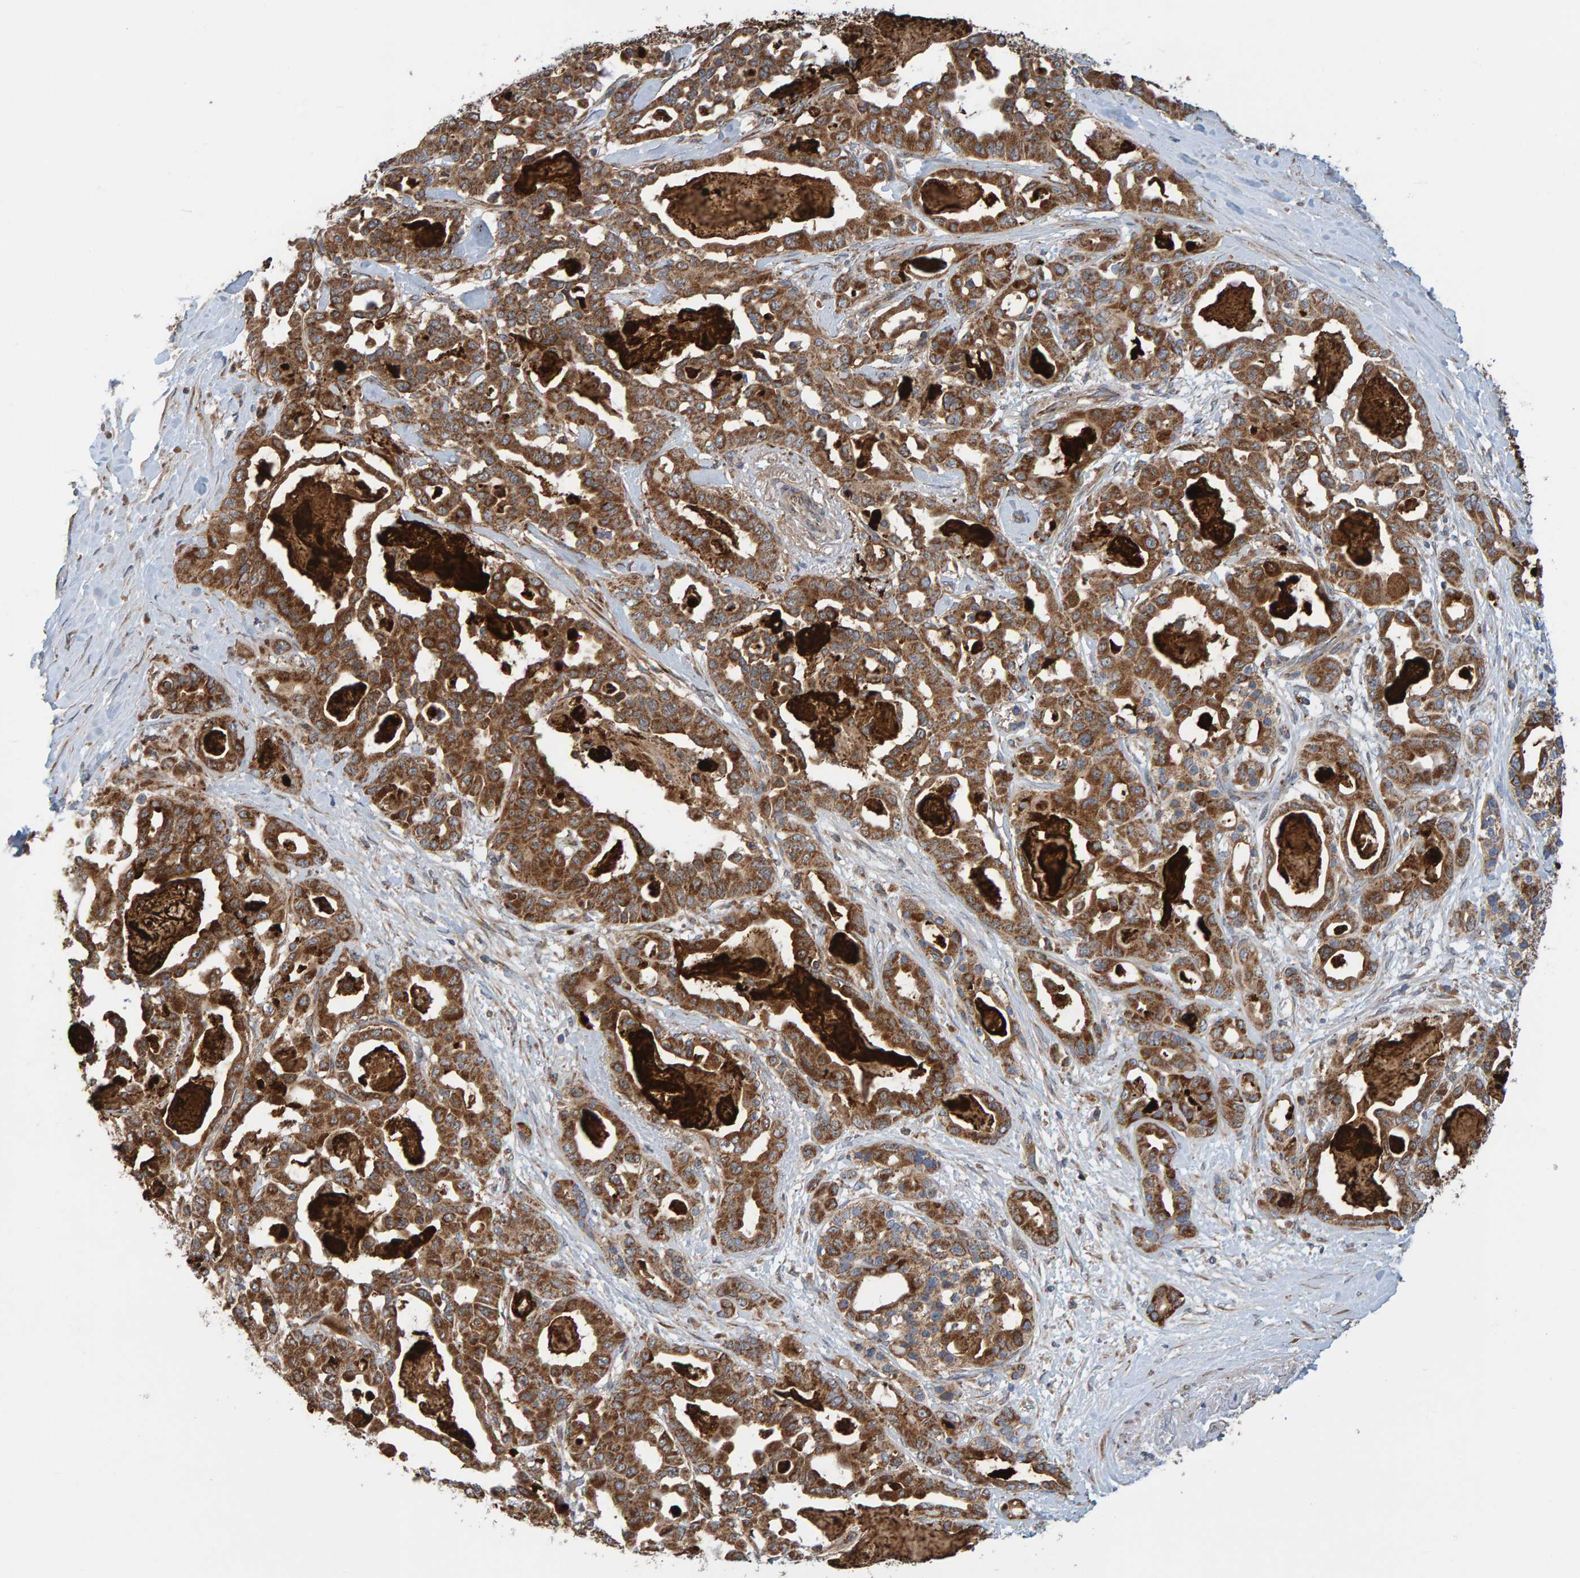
{"staining": {"intensity": "strong", "quantity": ">75%", "location": "cytoplasmic/membranous"}, "tissue": "pancreatic cancer", "cell_type": "Tumor cells", "image_type": "cancer", "snomed": [{"axis": "morphology", "description": "Adenocarcinoma, NOS"}, {"axis": "topography", "description": "Pancreas"}], "caption": "Adenocarcinoma (pancreatic) was stained to show a protein in brown. There is high levels of strong cytoplasmic/membranous positivity in about >75% of tumor cells. The staining was performed using DAB to visualize the protein expression in brown, while the nuclei were stained in blue with hematoxylin (Magnification: 20x).", "gene": "MRPL45", "patient": {"sex": "male", "age": 63}}